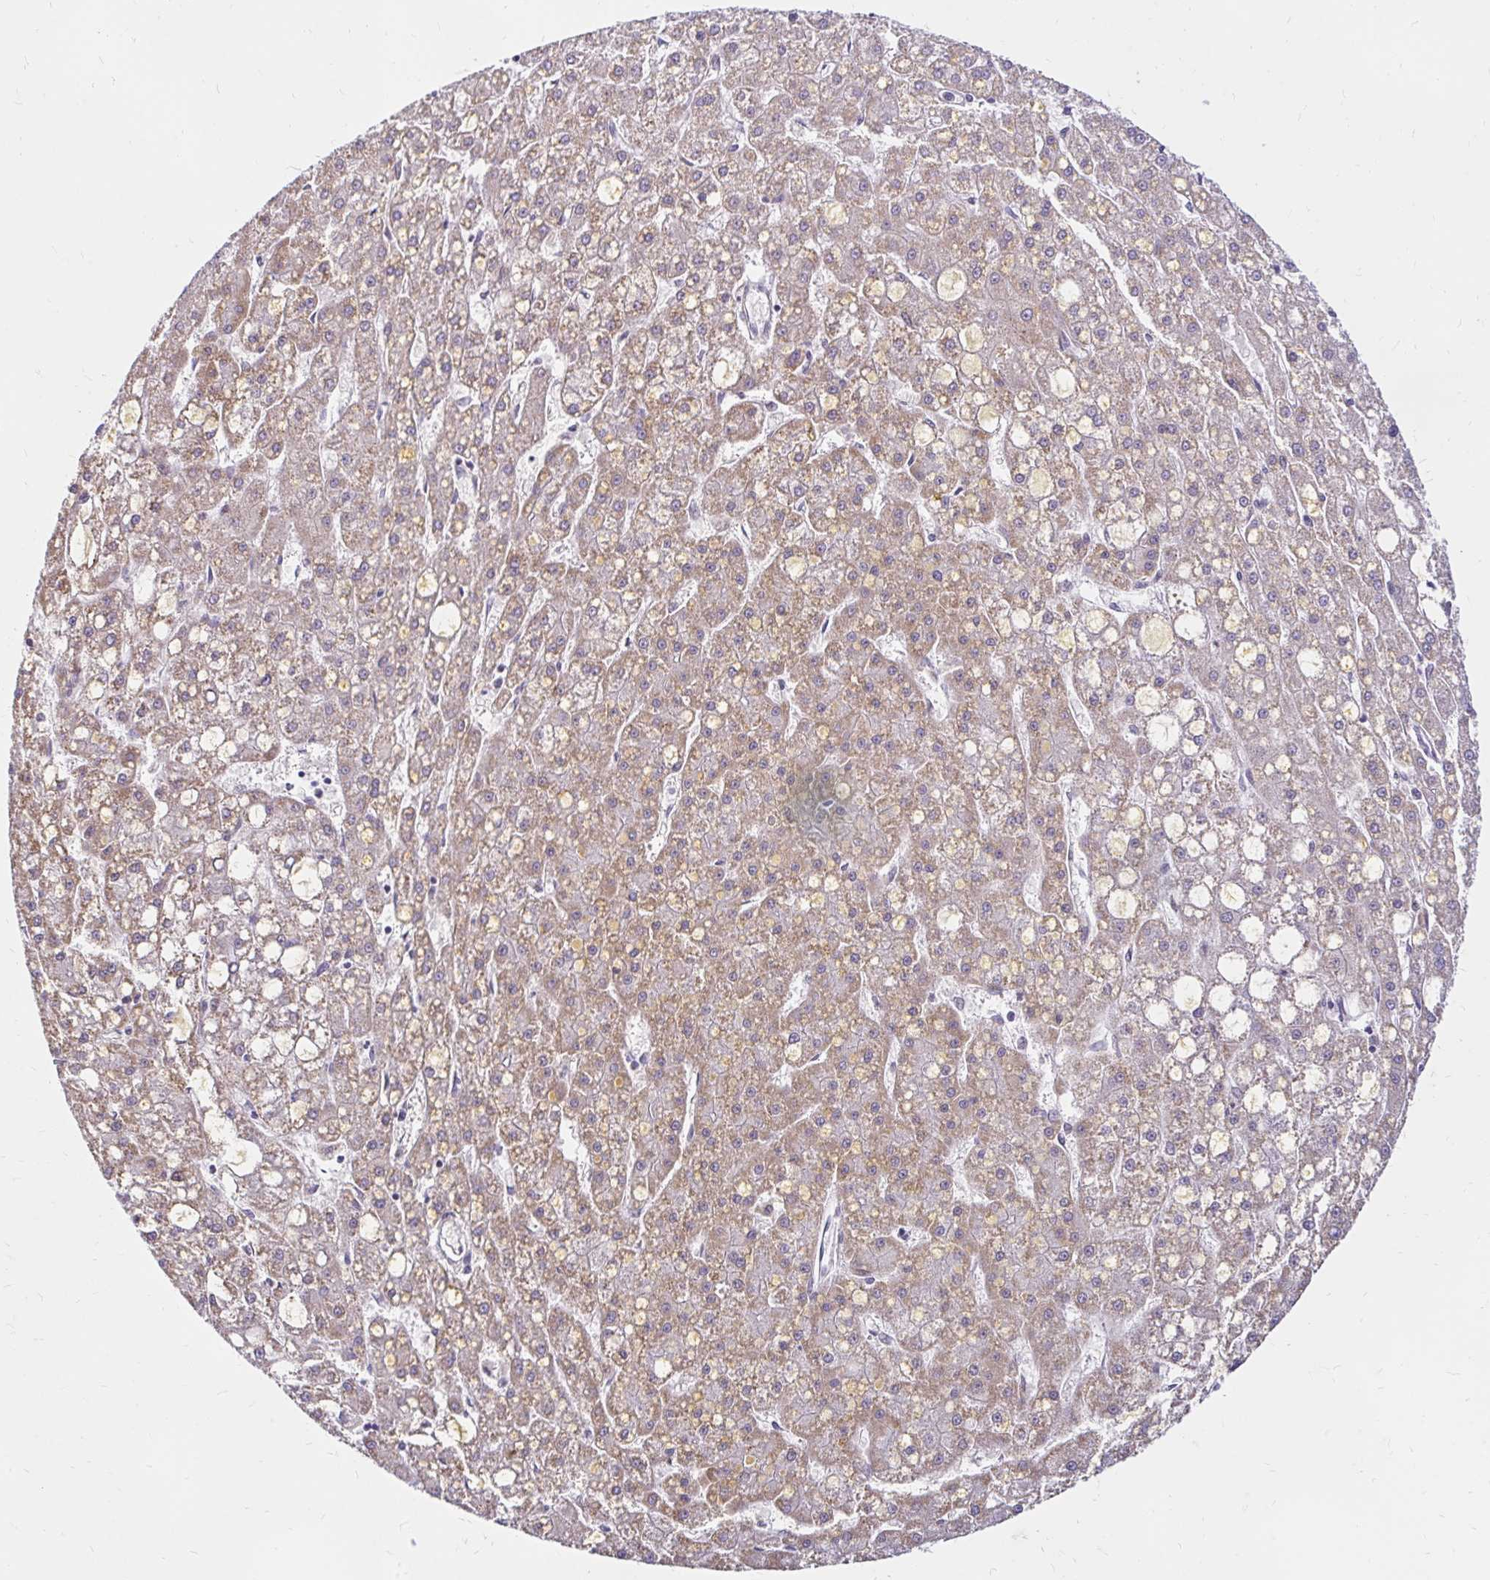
{"staining": {"intensity": "weak", "quantity": ">75%", "location": "cytoplasmic/membranous"}, "tissue": "liver cancer", "cell_type": "Tumor cells", "image_type": "cancer", "snomed": [{"axis": "morphology", "description": "Carcinoma, Hepatocellular, NOS"}, {"axis": "topography", "description": "Liver"}], "caption": "Tumor cells display low levels of weak cytoplasmic/membranous positivity in approximately >75% of cells in liver hepatocellular carcinoma.", "gene": "TIMM50", "patient": {"sex": "male", "age": 67}}